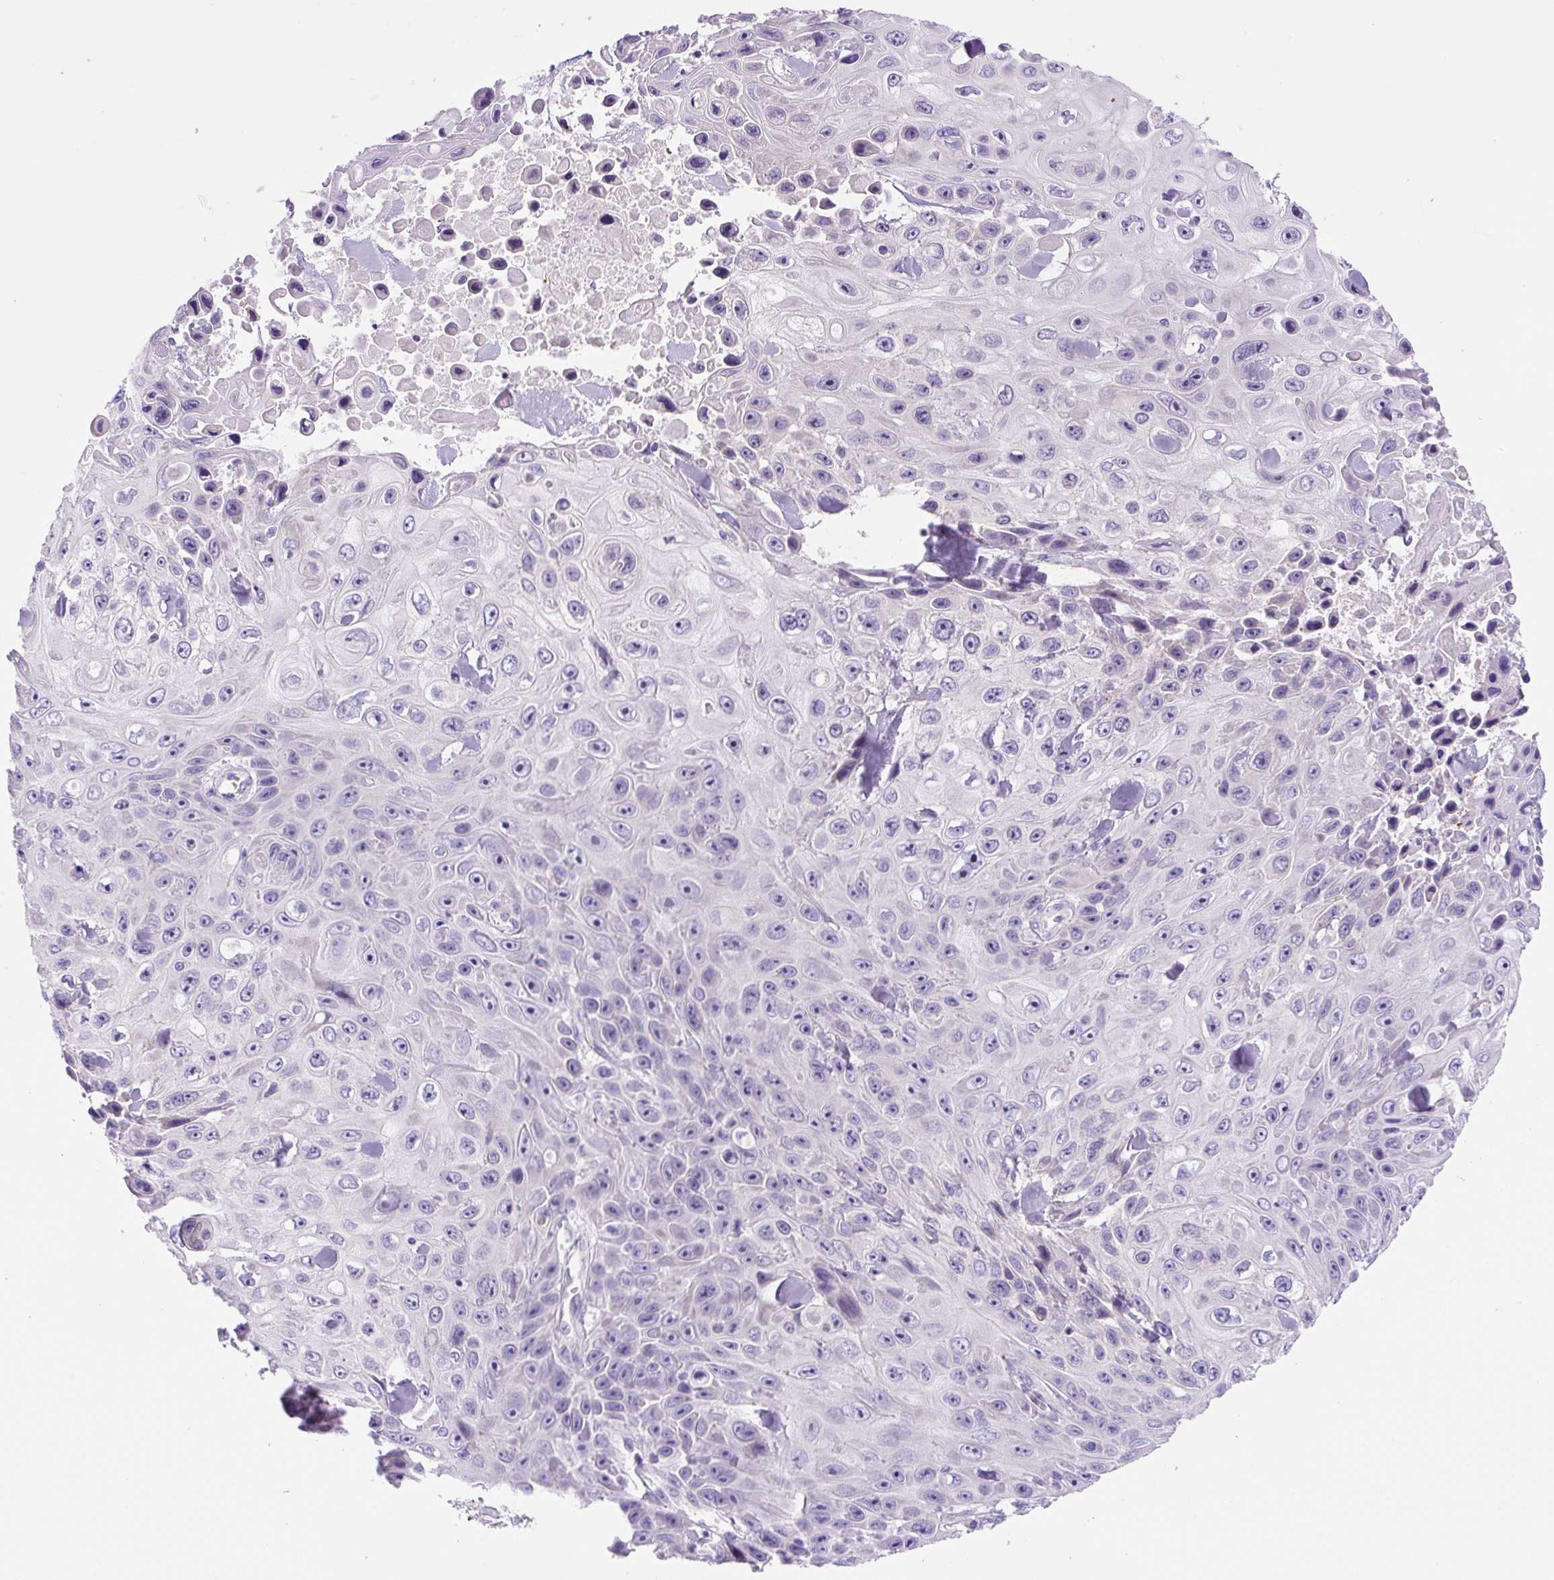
{"staining": {"intensity": "negative", "quantity": "none", "location": "none"}, "tissue": "skin cancer", "cell_type": "Tumor cells", "image_type": "cancer", "snomed": [{"axis": "morphology", "description": "Squamous cell carcinoma, NOS"}, {"axis": "topography", "description": "Skin"}], "caption": "There is no significant staining in tumor cells of skin cancer.", "gene": "ASB4", "patient": {"sex": "male", "age": 82}}